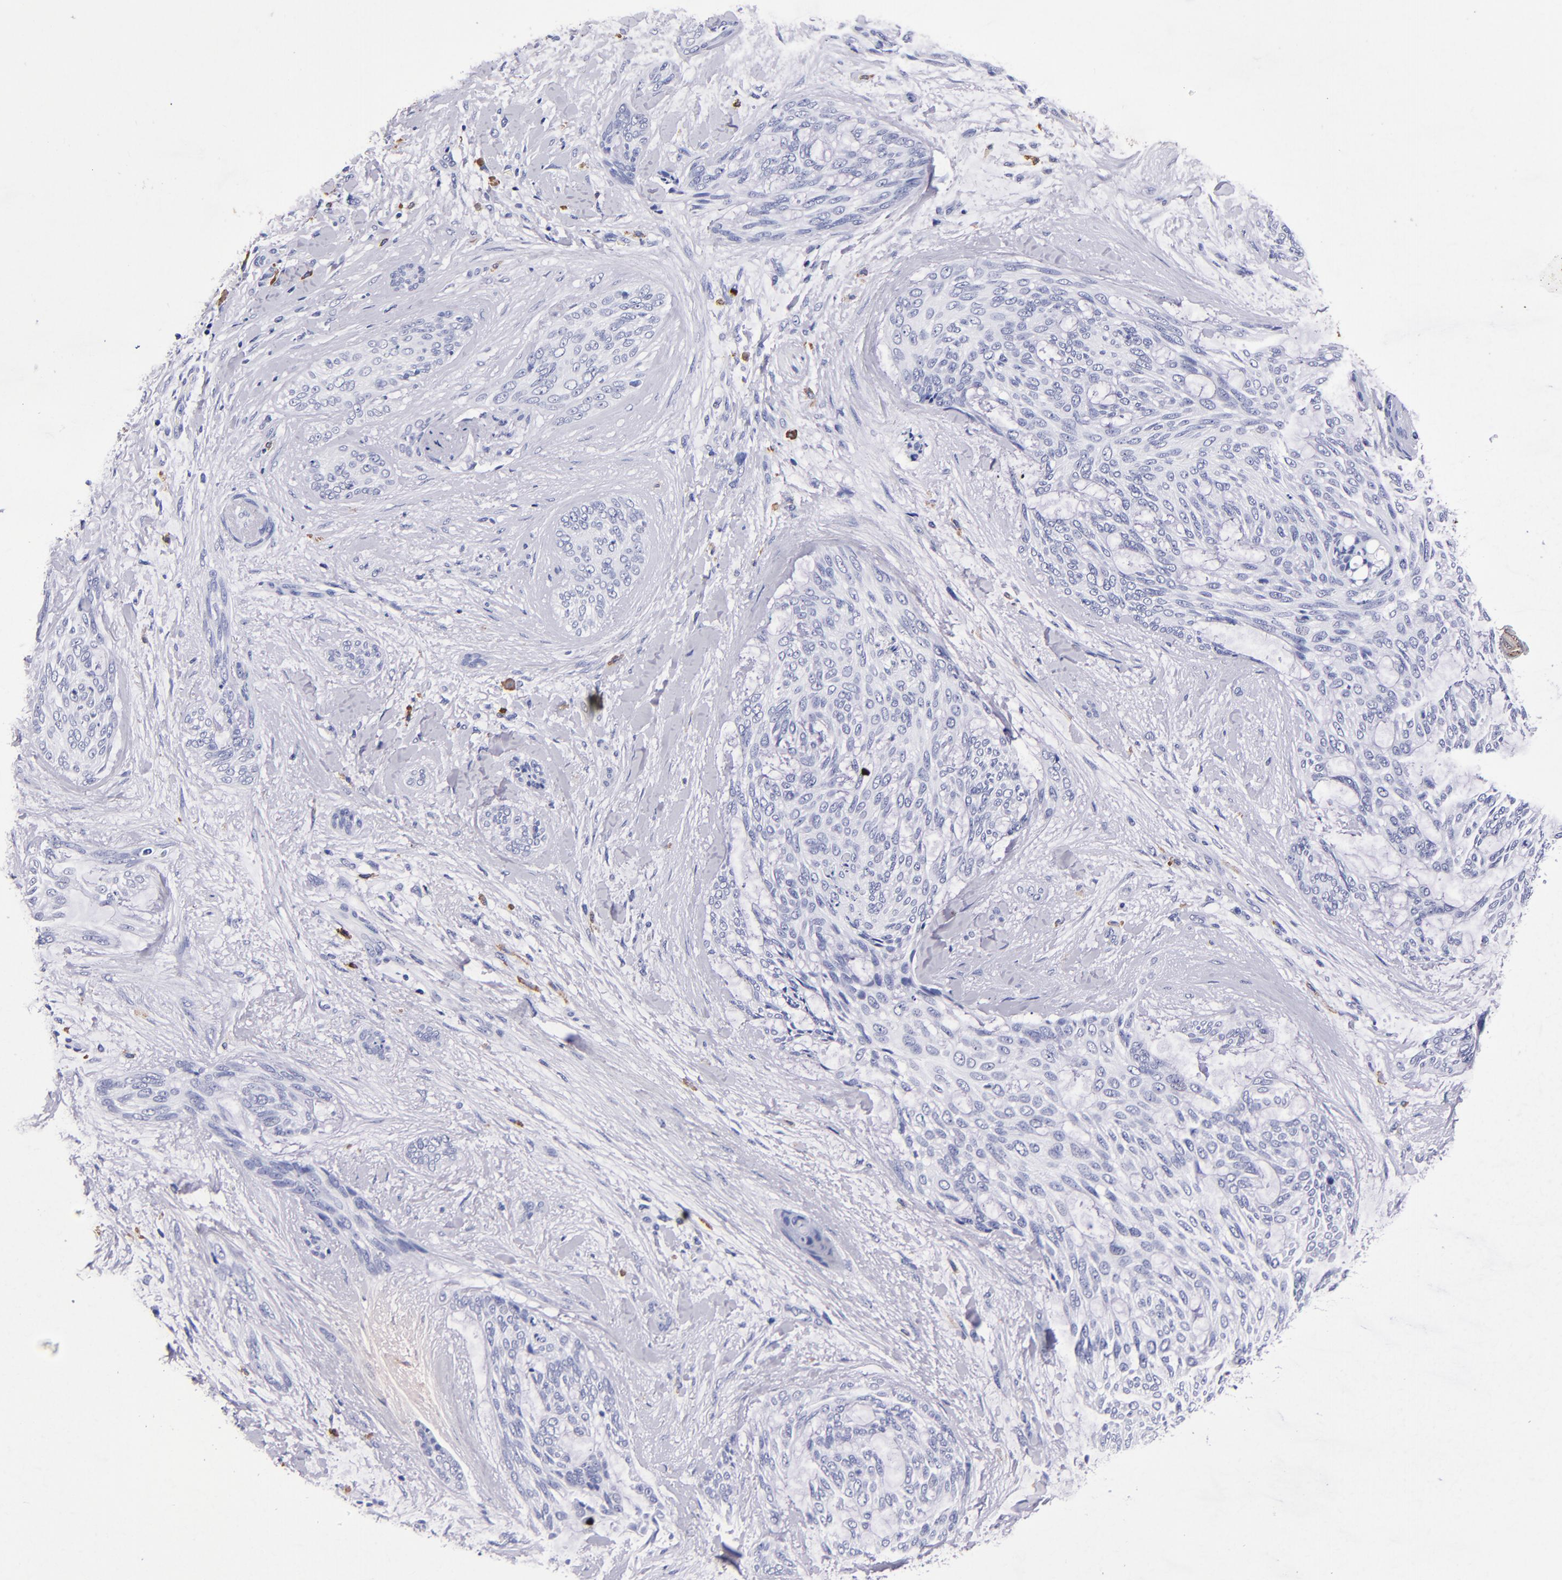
{"staining": {"intensity": "negative", "quantity": "none", "location": "none"}, "tissue": "skin cancer", "cell_type": "Tumor cells", "image_type": "cancer", "snomed": [{"axis": "morphology", "description": "Normal tissue, NOS"}, {"axis": "morphology", "description": "Basal cell carcinoma"}, {"axis": "topography", "description": "Skin"}], "caption": "The immunohistochemistry (IHC) micrograph has no significant staining in tumor cells of skin cancer (basal cell carcinoma) tissue.", "gene": "S100A8", "patient": {"sex": "female", "age": 71}}